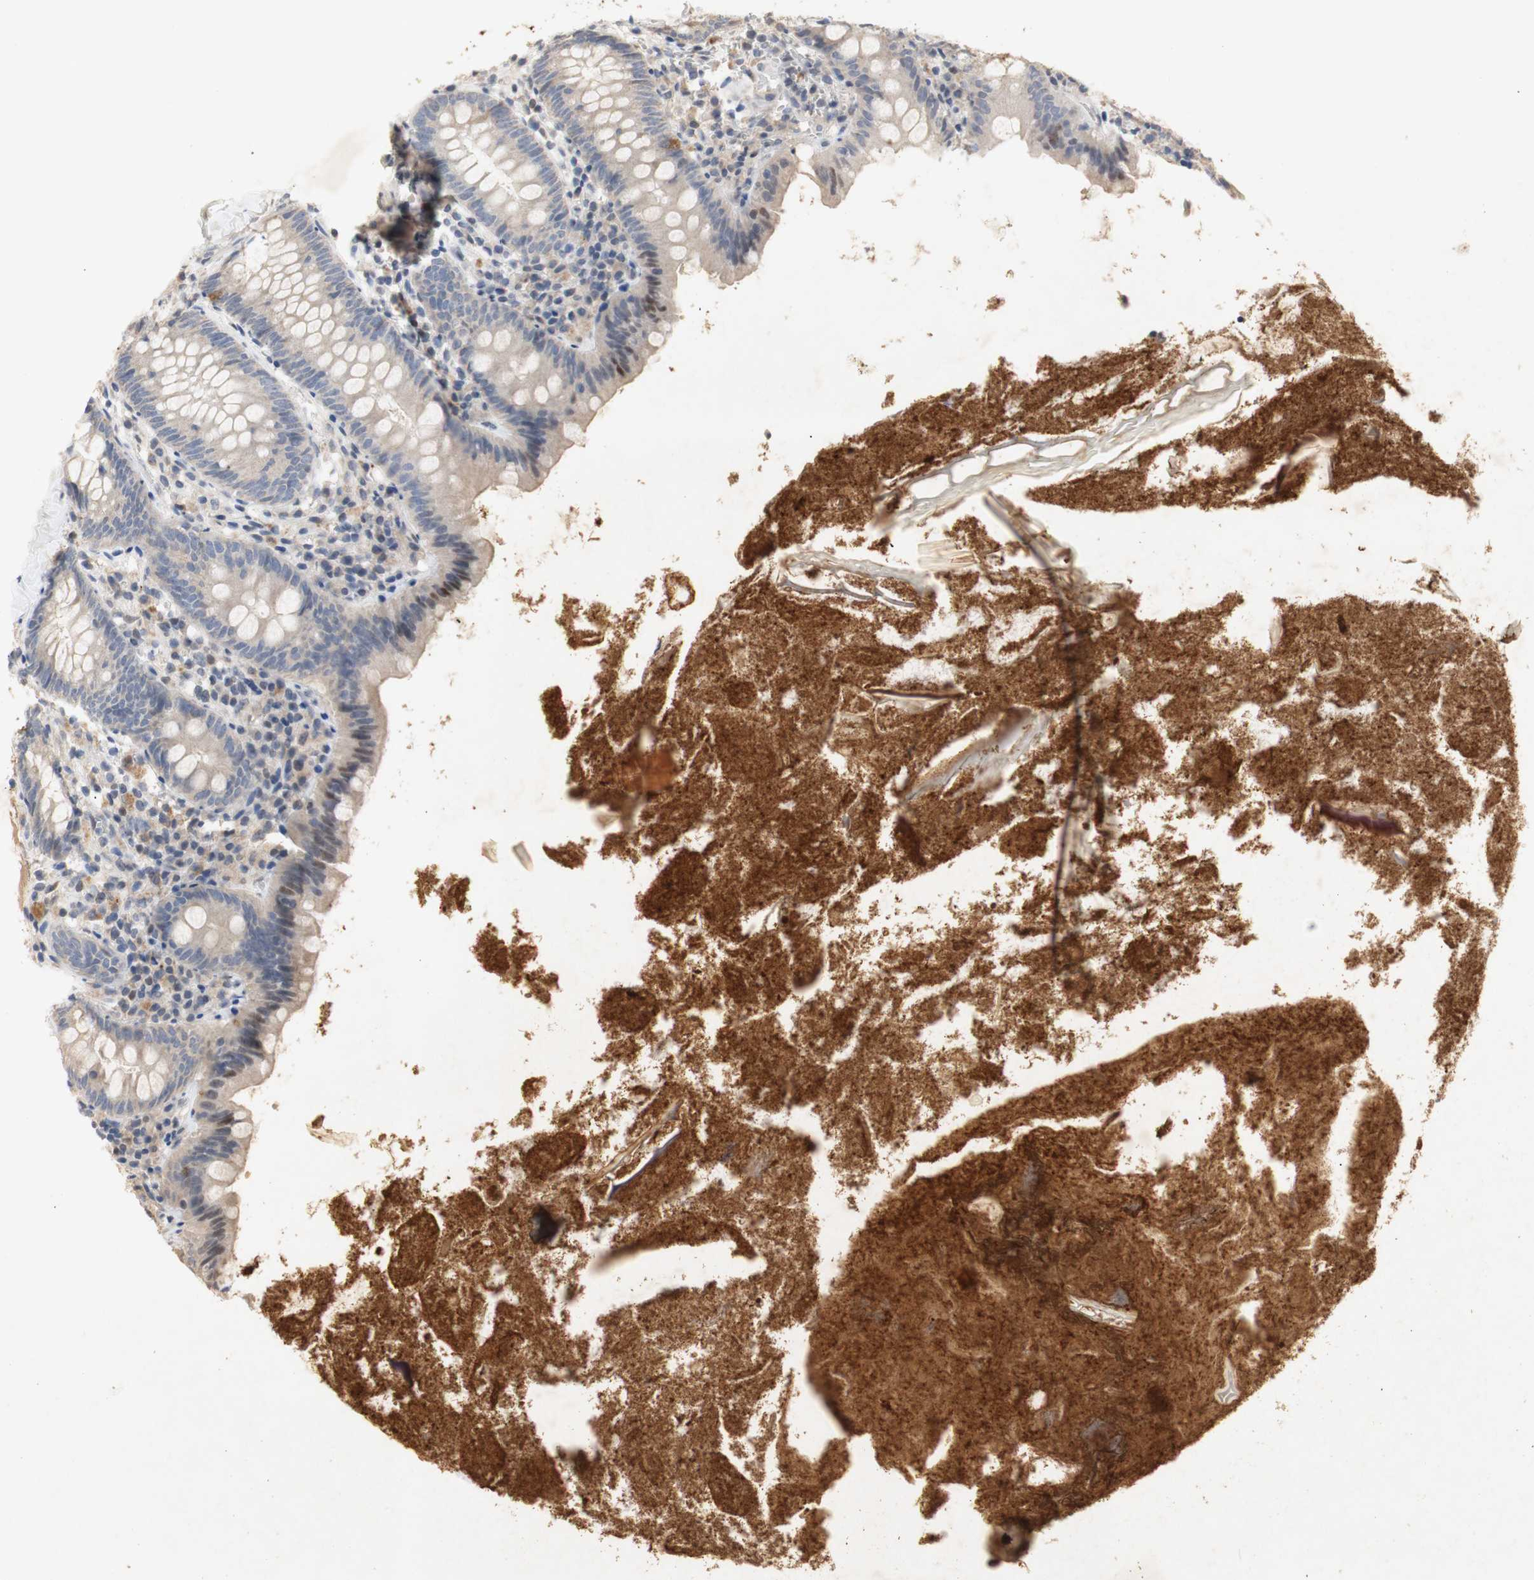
{"staining": {"intensity": "weak", "quantity": "25%-75%", "location": "cytoplasmic/membranous"}, "tissue": "appendix", "cell_type": "Glandular cells", "image_type": "normal", "snomed": [{"axis": "morphology", "description": "Normal tissue, NOS"}, {"axis": "topography", "description": "Appendix"}], "caption": "This micrograph displays immunohistochemistry (IHC) staining of normal human appendix, with low weak cytoplasmic/membranous staining in approximately 25%-75% of glandular cells.", "gene": "FOSB", "patient": {"sex": "male", "age": 52}}